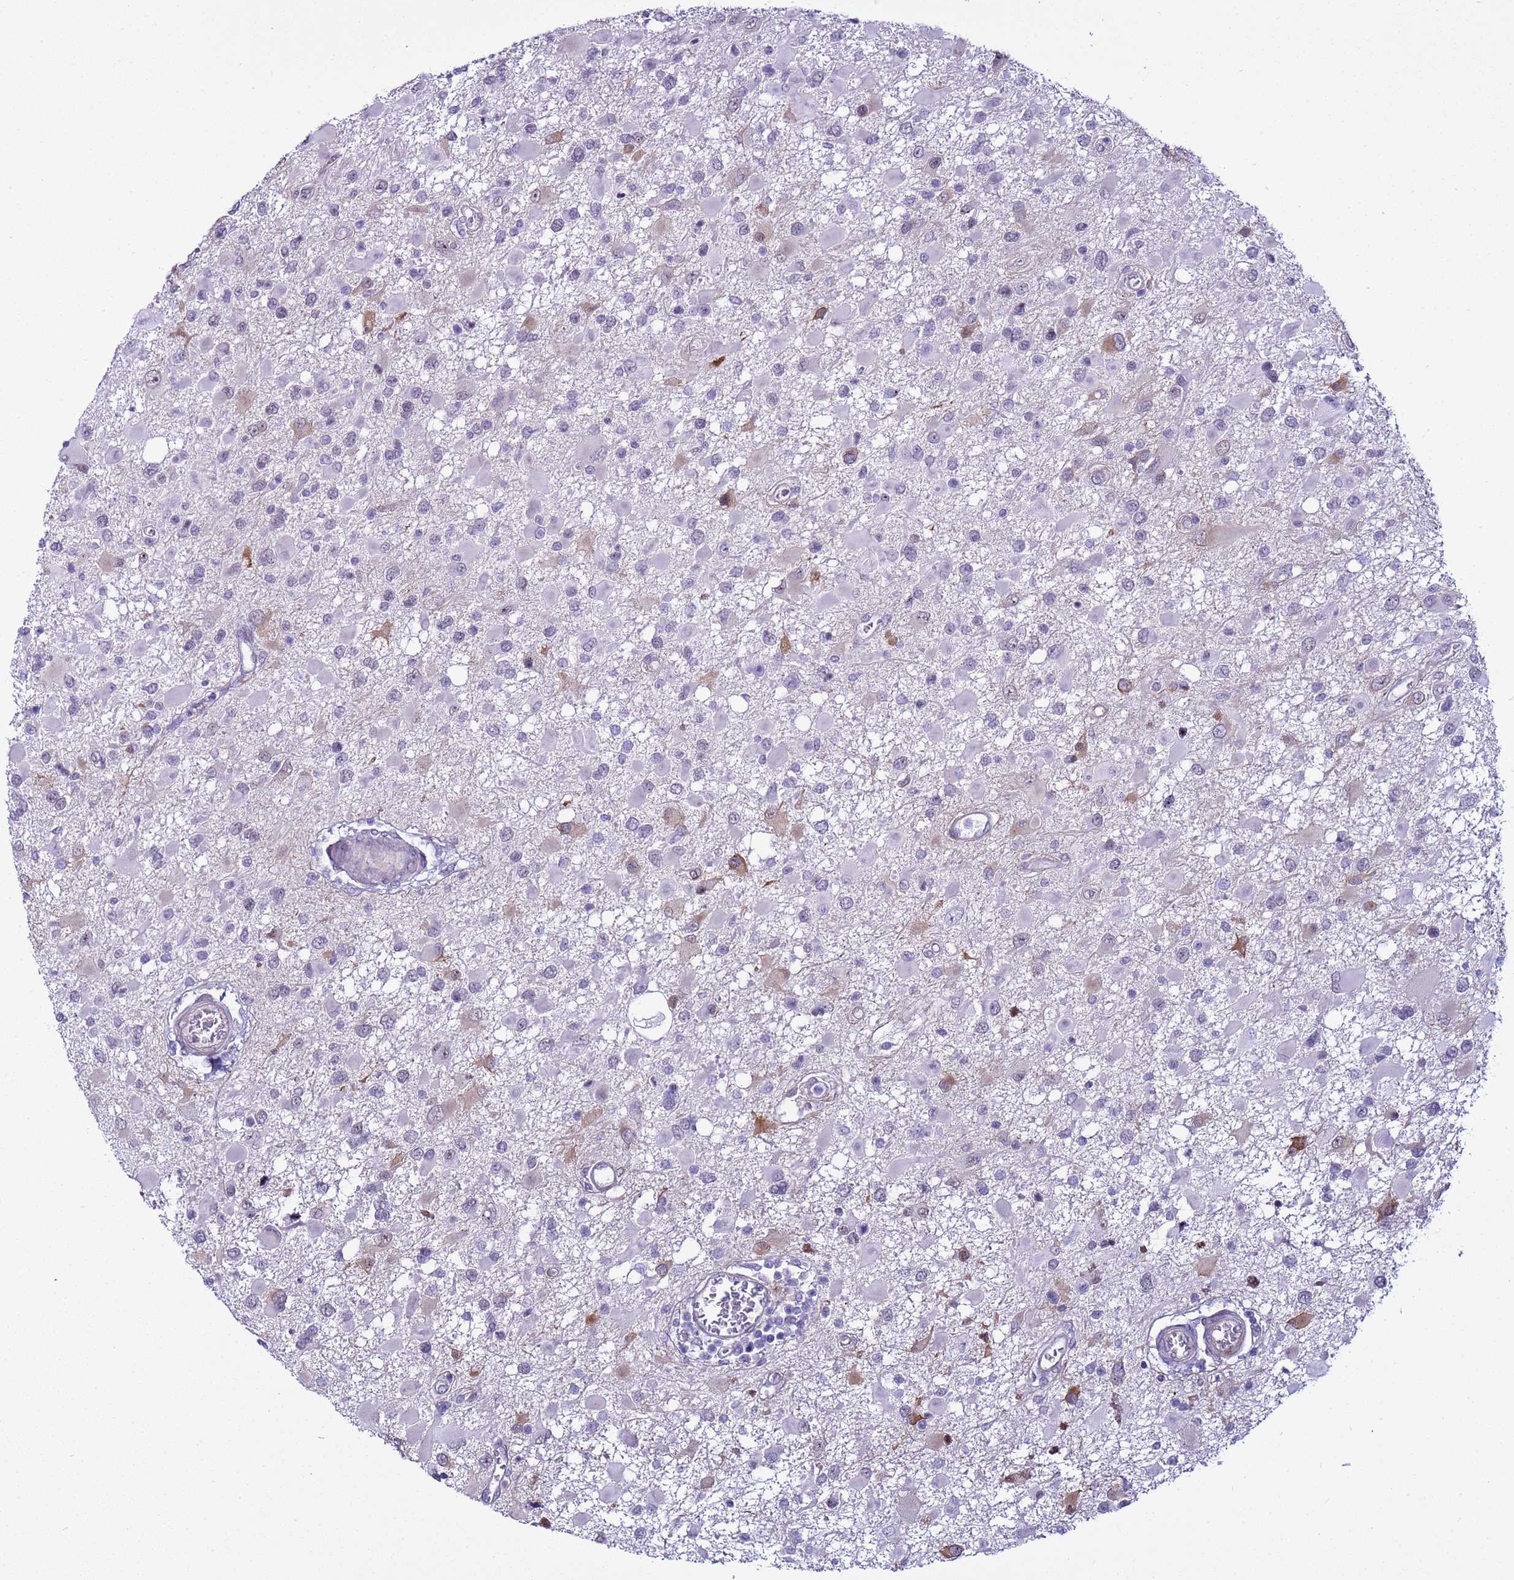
{"staining": {"intensity": "weak", "quantity": "<25%", "location": "cytoplasmic/membranous"}, "tissue": "glioma", "cell_type": "Tumor cells", "image_type": "cancer", "snomed": [{"axis": "morphology", "description": "Glioma, malignant, High grade"}, {"axis": "topography", "description": "Brain"}], "caption": "High magnification brightfield microscopy of high-grade glioma (malignant) stained with DAB (brown) and counterstained with hematoxylin (blue): tumor cells show no significant expression.", "gene": "LRRC10B", "patient": {"sex": "male", "age": 53}}